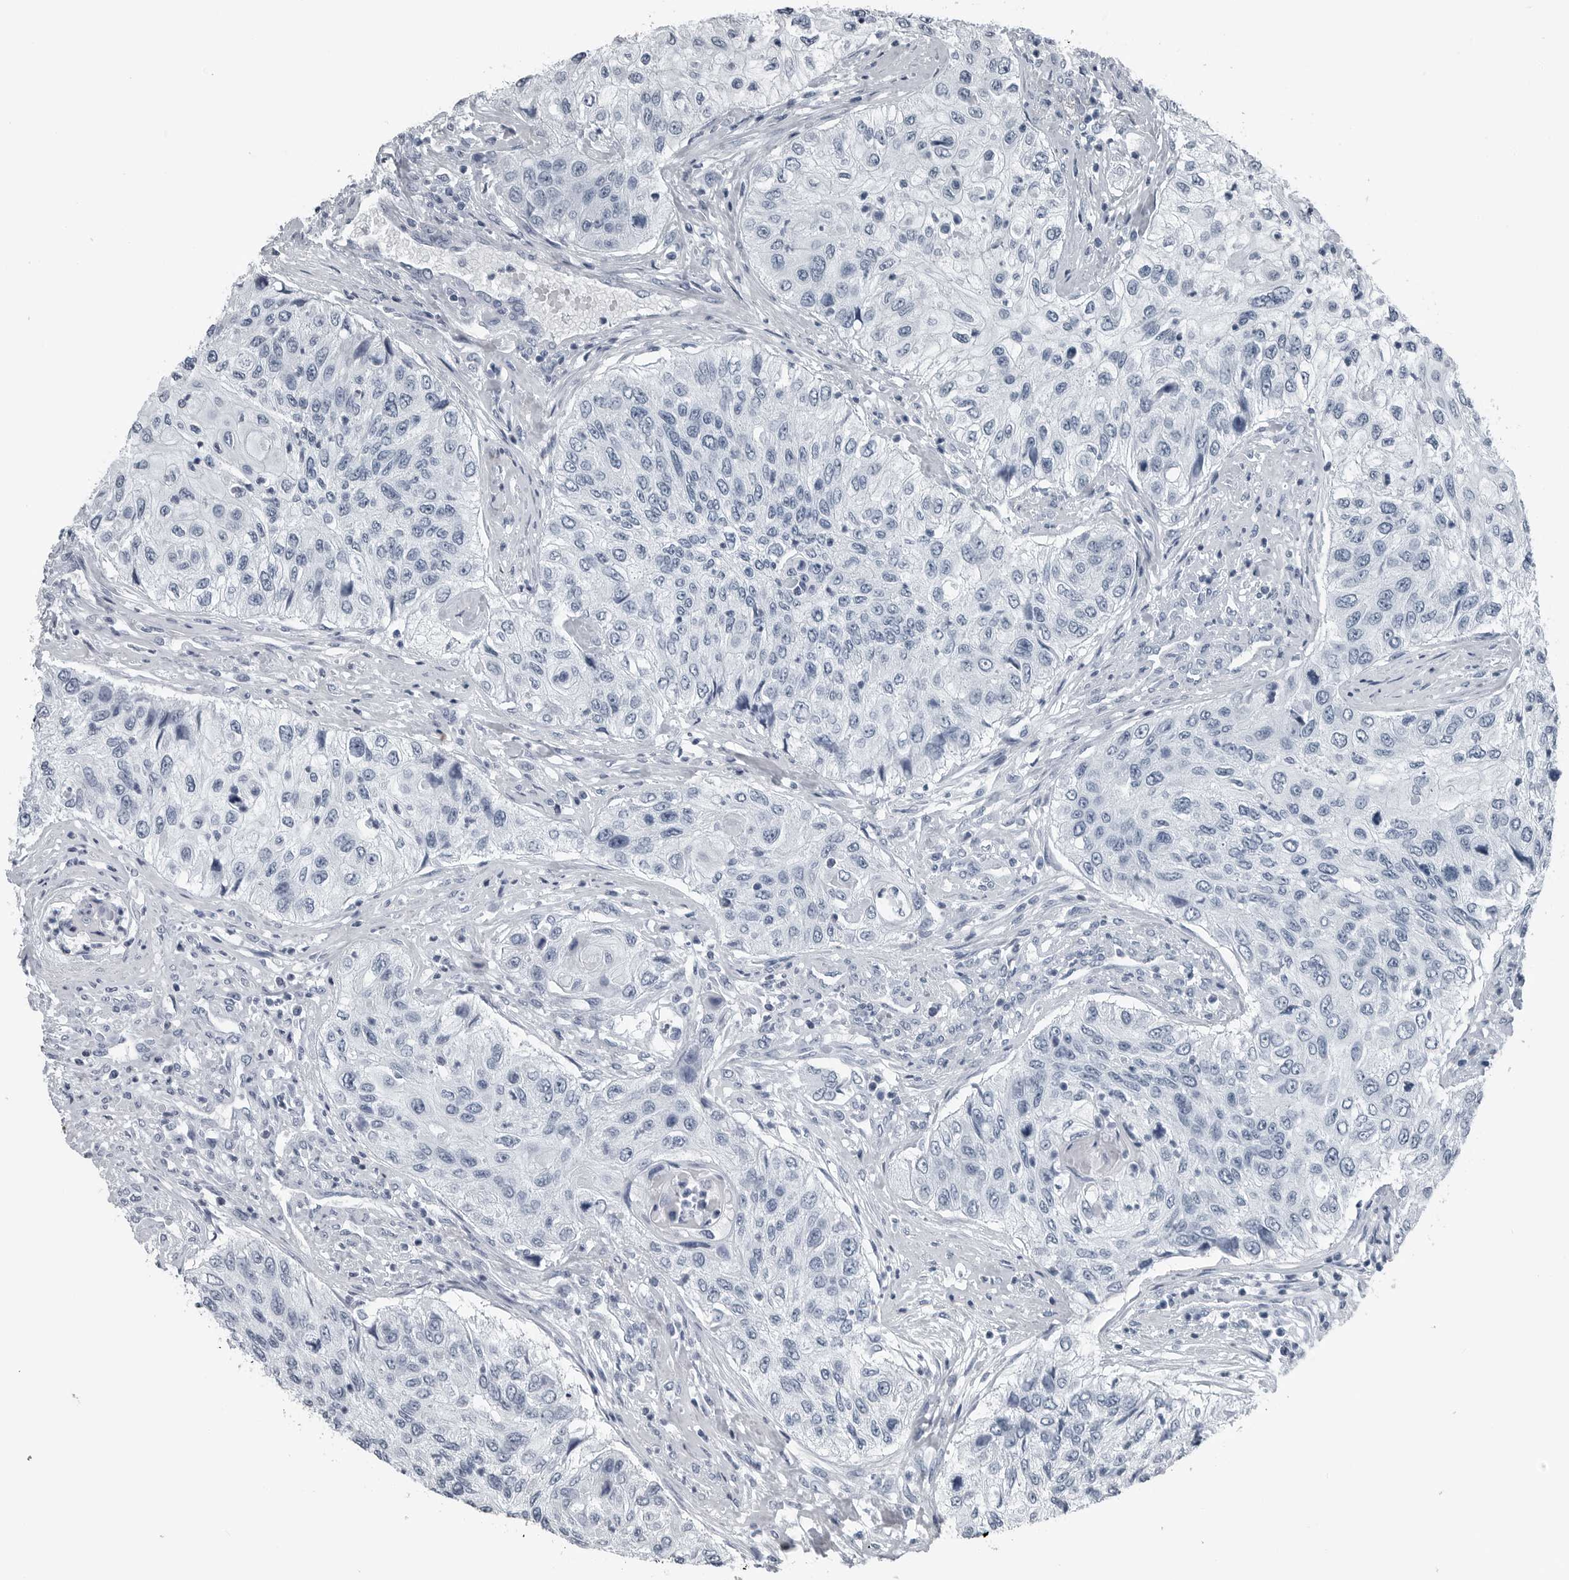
{"staining": {"intensity": "negative", "quantity": "none", "location": "none"}, "tissue": "urothelial cancer", "cell_type": "Tumor cells", "image_type": "cancer", "snomed": [{"axis": "morphology", "description": "Urothelial carcinoma, High grade"}, {"axis": "topography", "description": "Urinary bladder"}], "caption": "Tumor cells are negative for brown protein staining in high-grade urothelial carcinoma.", "gene": "SPINK1", "patient": {"sex": "female", "age": 60}}